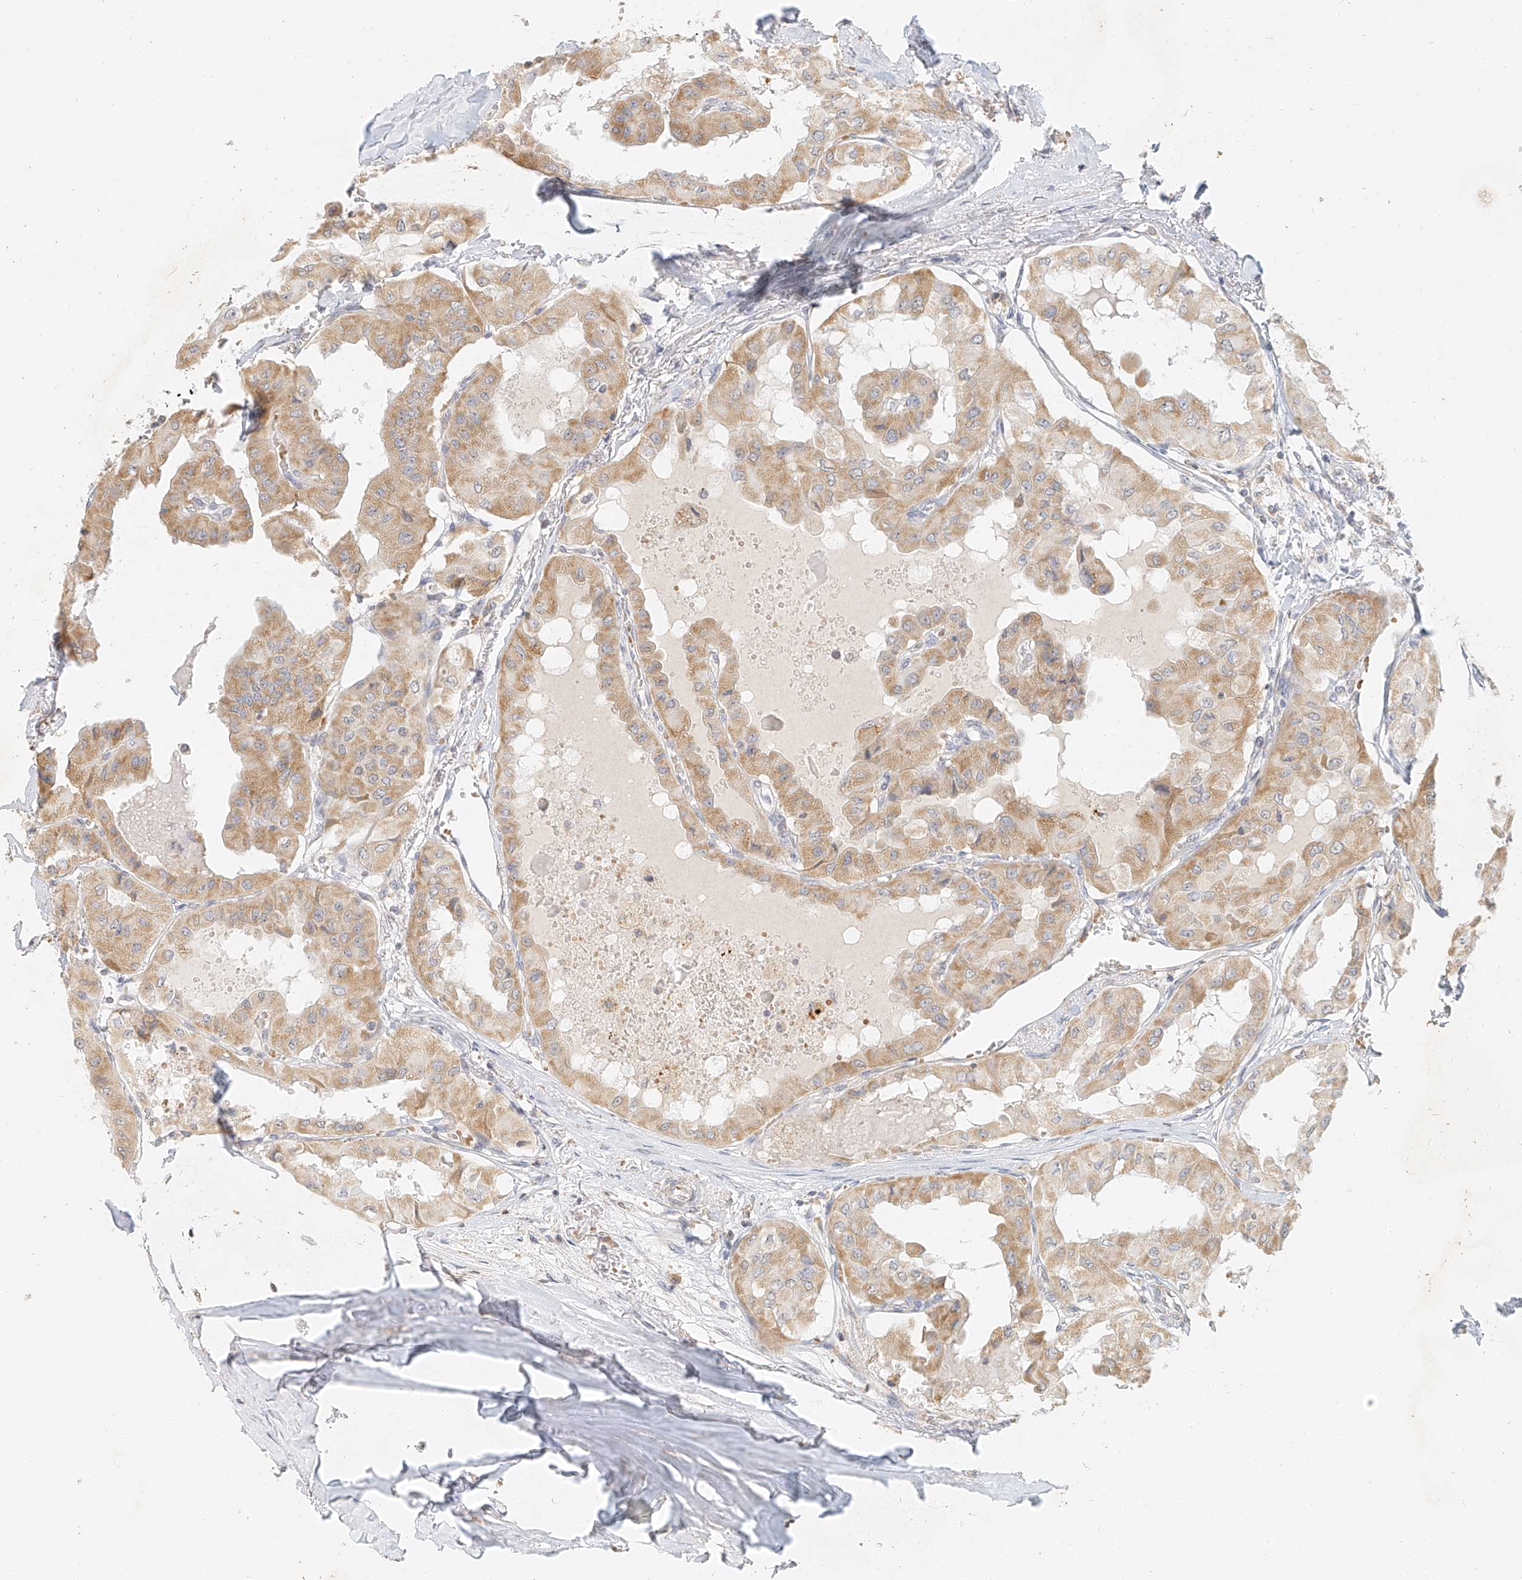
{"staining": {"intensity": "moderate", "quantity": ">75%", "location": "cytoplasmic/membranous"}, "tissue": "thyroid cancer", "cell_type": "Tumor cells", "image_type": "cancer", "snomed": [{"axis": "morphology", "description": "Papillary adenocarcinoma, NOS"}, {"axis": "topography", "description": "Thyroid gland"}], "caption": "A photomicrograph of papillary adenocarcinoma (thyroid) stained for a protein displays moderate cytoplasmic/membranous brown staining in tumor cells.", "gene": "CXorf58", "patient": {"sex": "female", "age": 59}}